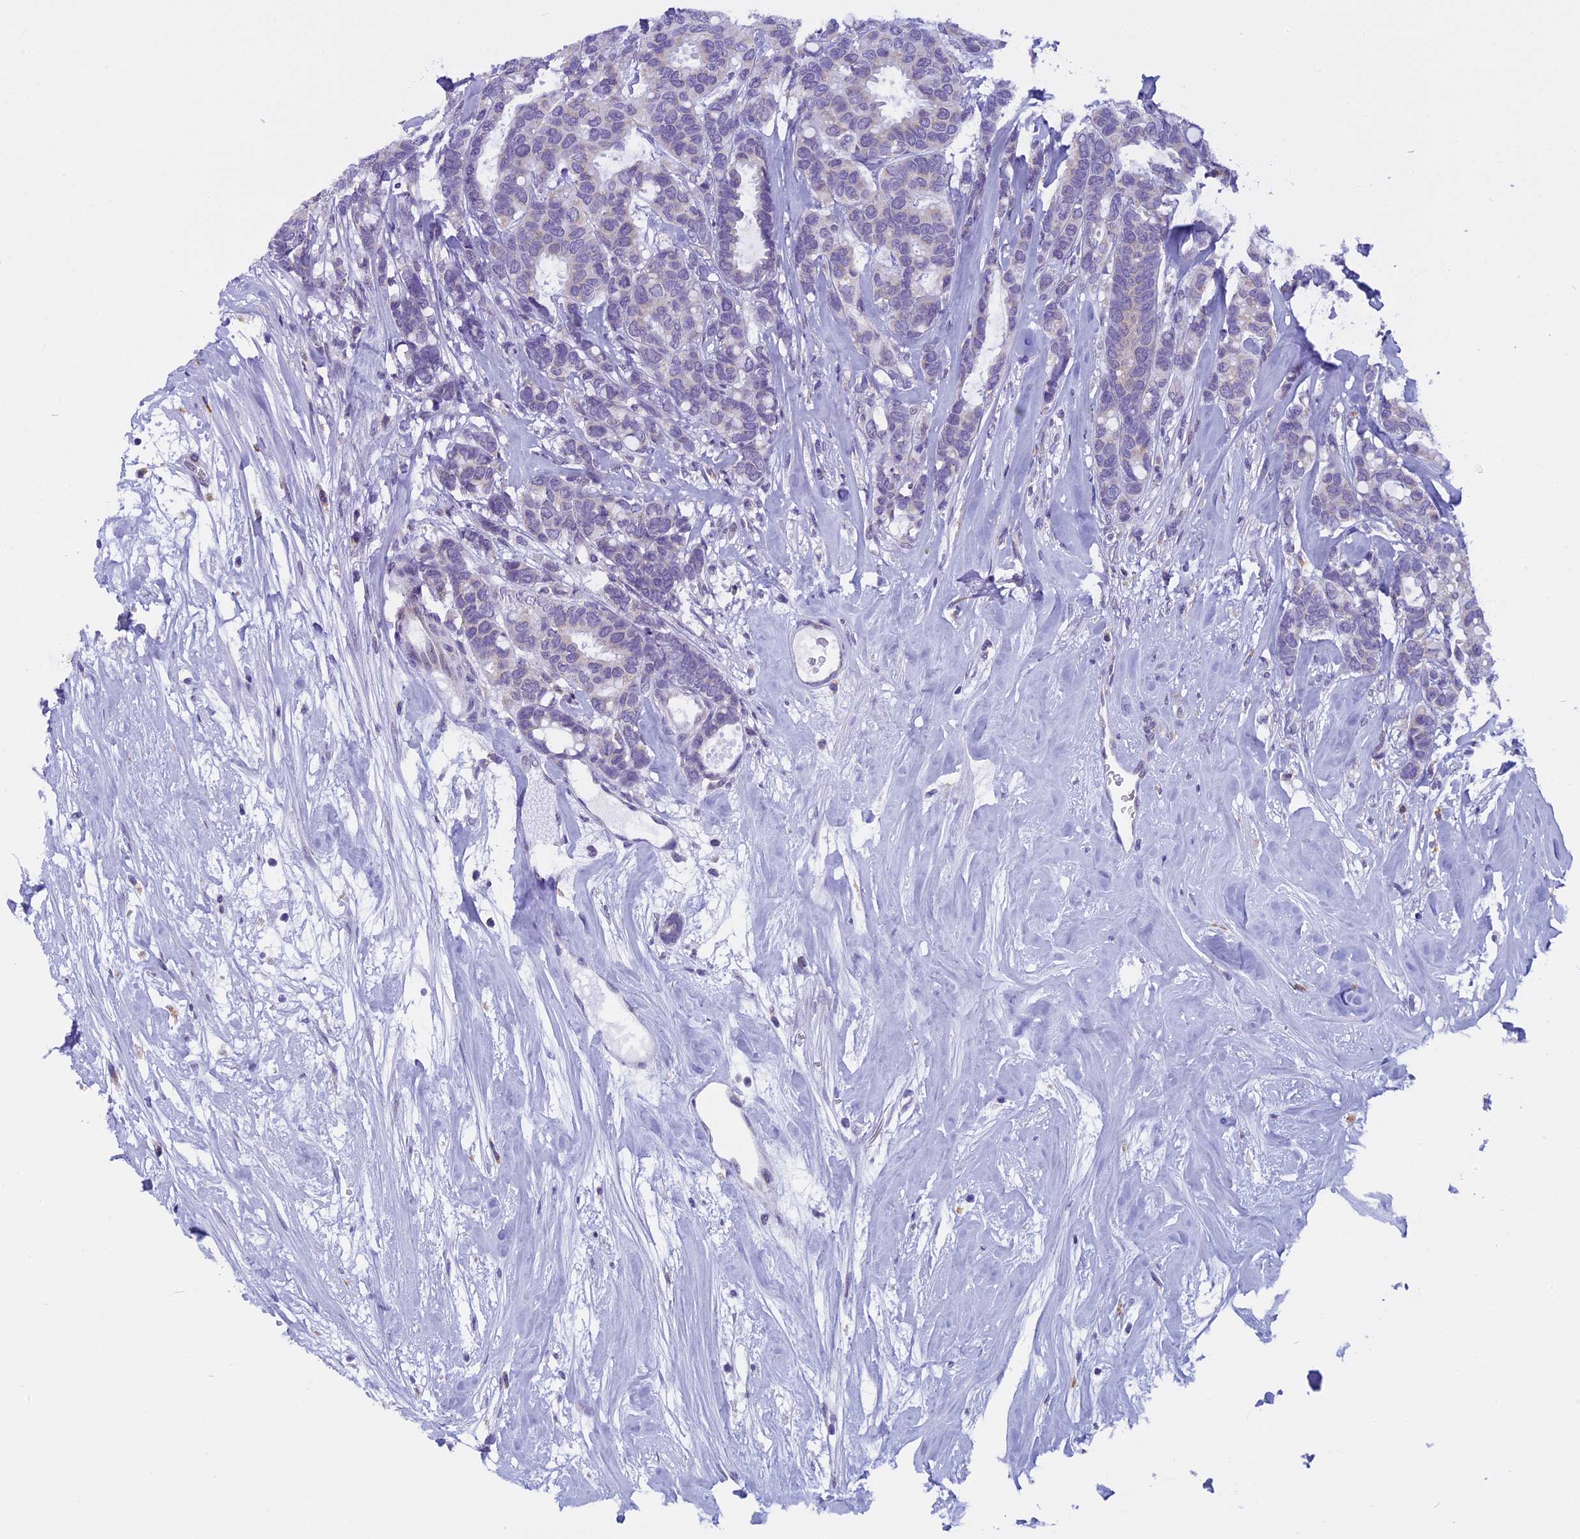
{"staining": {"intensity": "negative", "quantity": "none", "location": "none"}, "tissue": "breast cancer", "cell_type": "Tumor cells", "image_type": "cancer", "snomed": [{"axis": "morphology", "description": "Duct carcinoma"}, {"axis": "topography", "description": "Breast"}], "caption": "The immunohistochemistry (IHC) image has no significant positivity in tumor cells of breast cancer (infiltrating ductal carcinoma) tissue.", "gene": "ZNF317", "patient": {"sex": "female", "age": 87}}